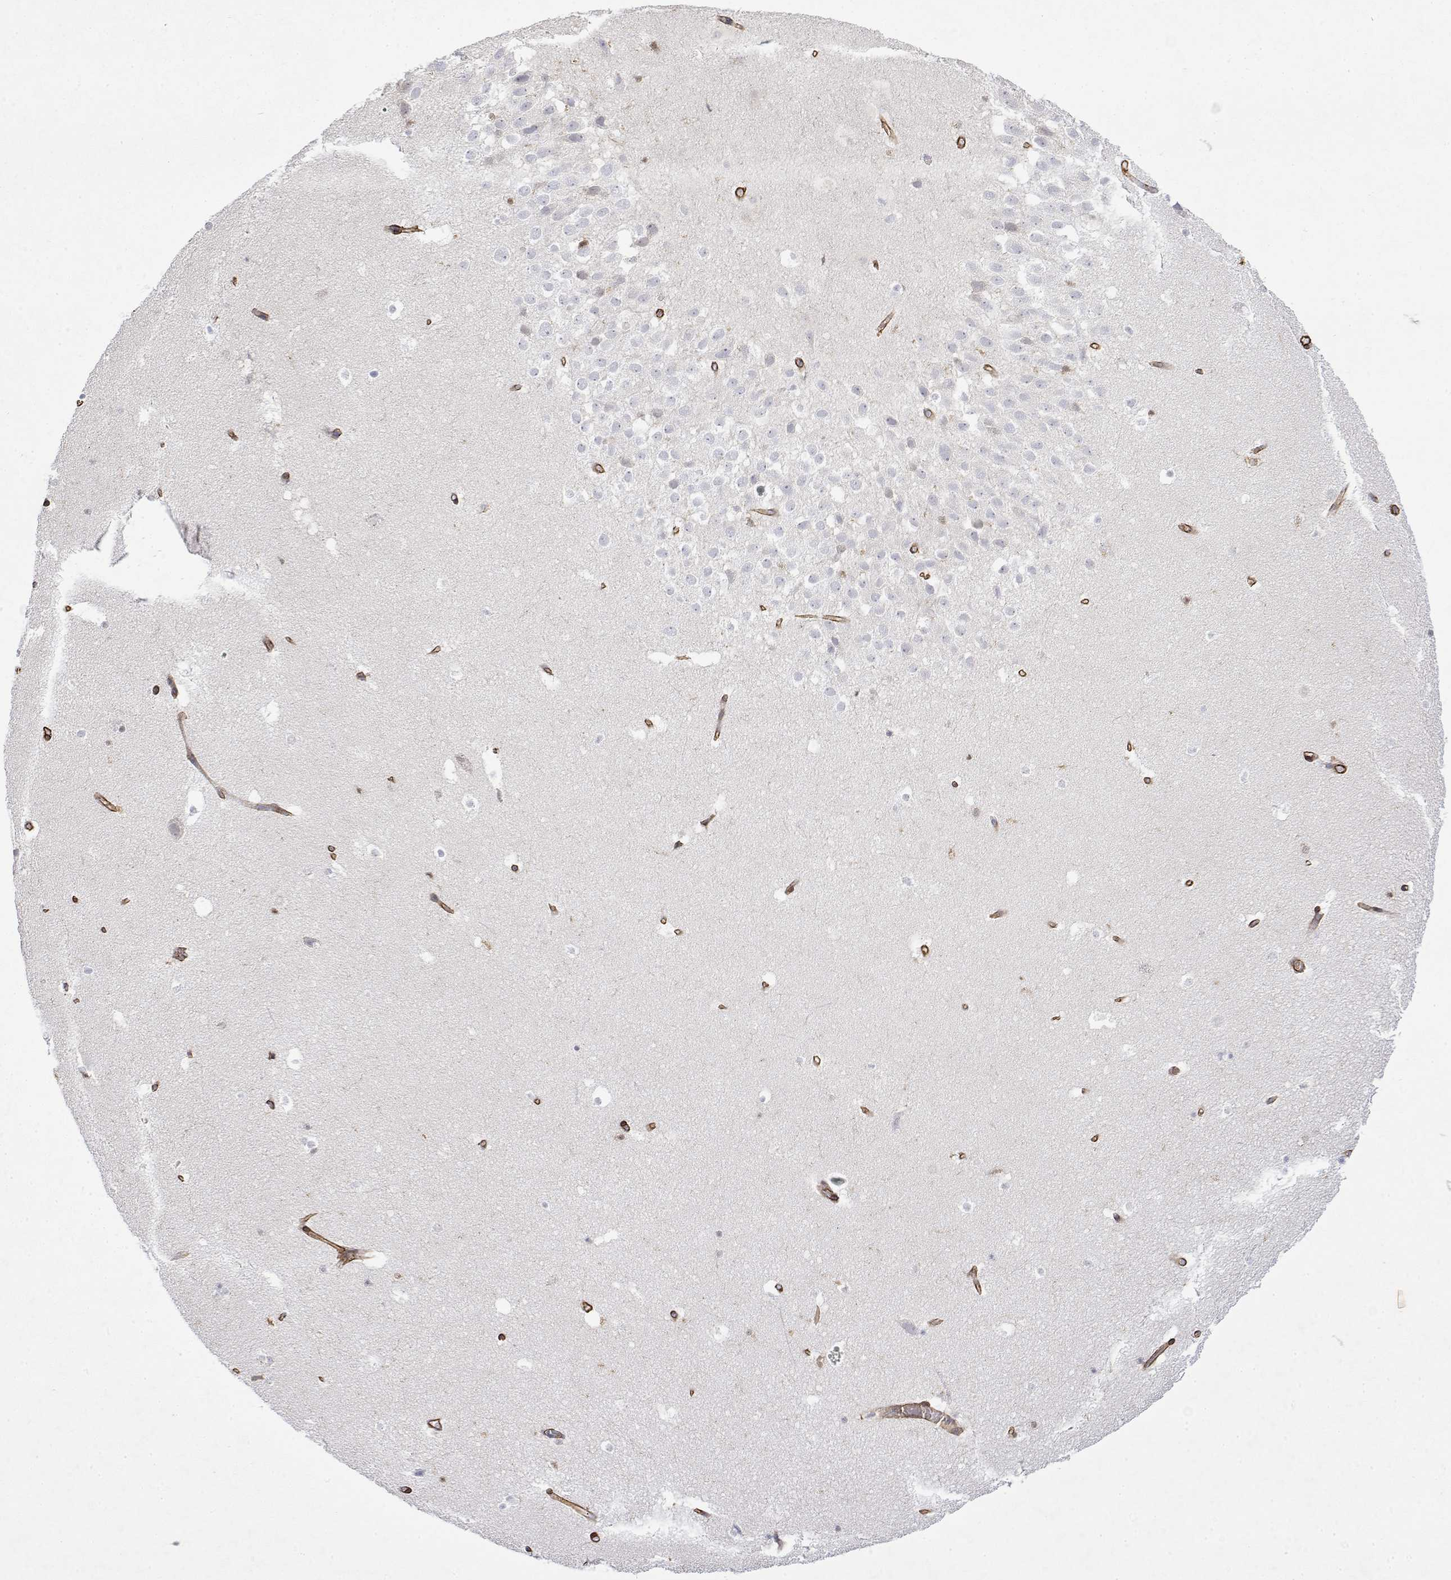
{"staining": {"intensity": "negative", "quantity": "none", "location": "none"}, "tissue": "hippocampus", "cell_type": "Glial cells", "image_type": "normal", "snomed": [{"axis": "morphology", "description": "Normal tissue, NOS"}, {"axis": "topography", "description": "Hippocampus"}], "caption": "Immunohistochemical staining of unremarkable human hippocampus shows no significant positivity in glial cells.", "gene": "SOWAHD", "patient": {"sex": "male", "age": 26}}